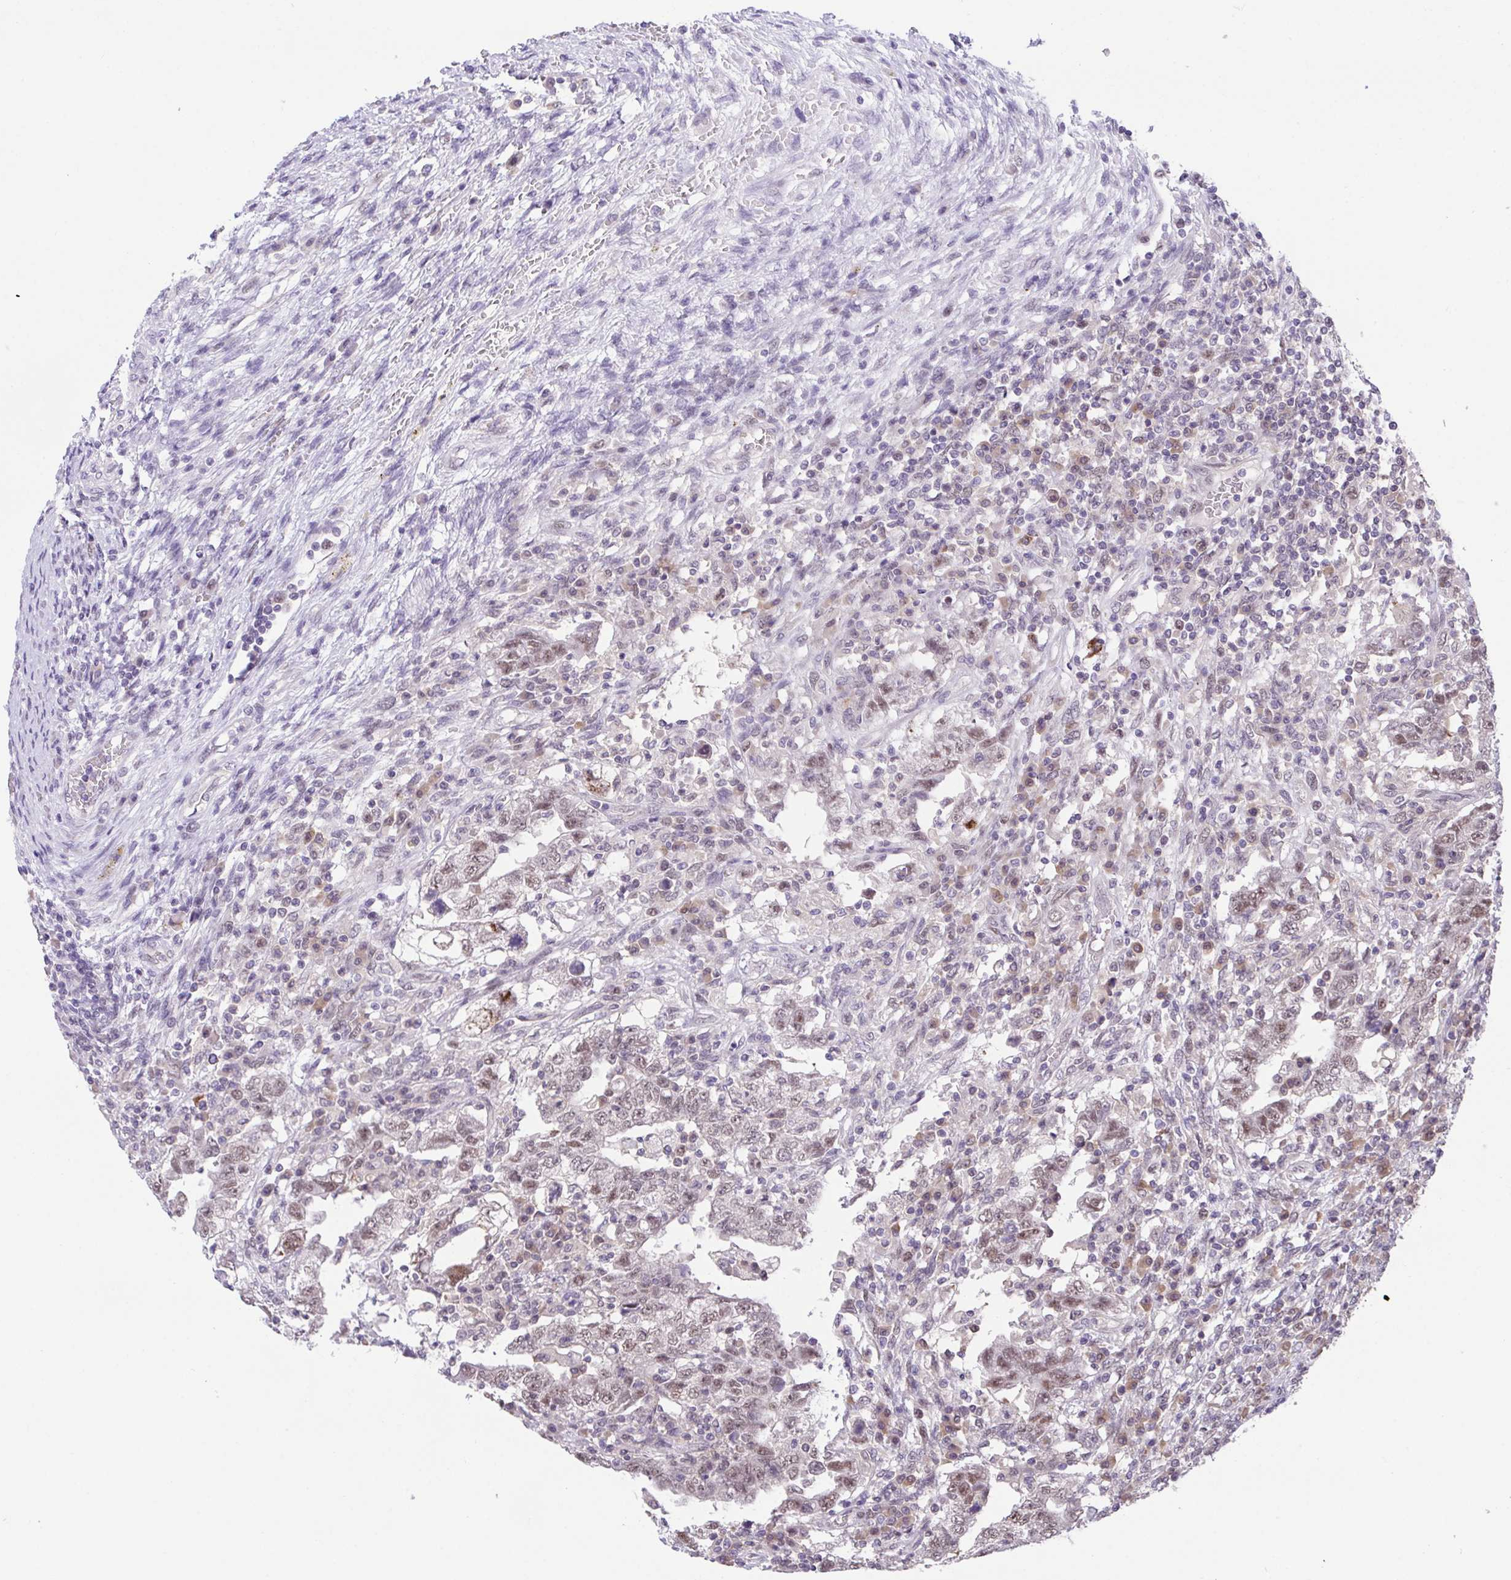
{"staining": {"intensity": "weak", "quantity": "25%-75%", "location": "nuclear"}, "tissue": "testis cancer", "cell_type": "Tumor cells", "image_type": "cancer", "snomed": [{"axis": "morphology", "description": "Carcinoma, Embryonal, NOS"}, {"axis": "topography", "description": "Testis"}], "caption": "DAB (3,3'-diaminobenzidine) immunohistochemical staining of human embryonal carcinoma (testis) demonstrates weak nuclear protein staining in approximately 25%-75% of tumor cells.", "gene": "ZNF444", "patient": {"sex": "male", "age": 26}}